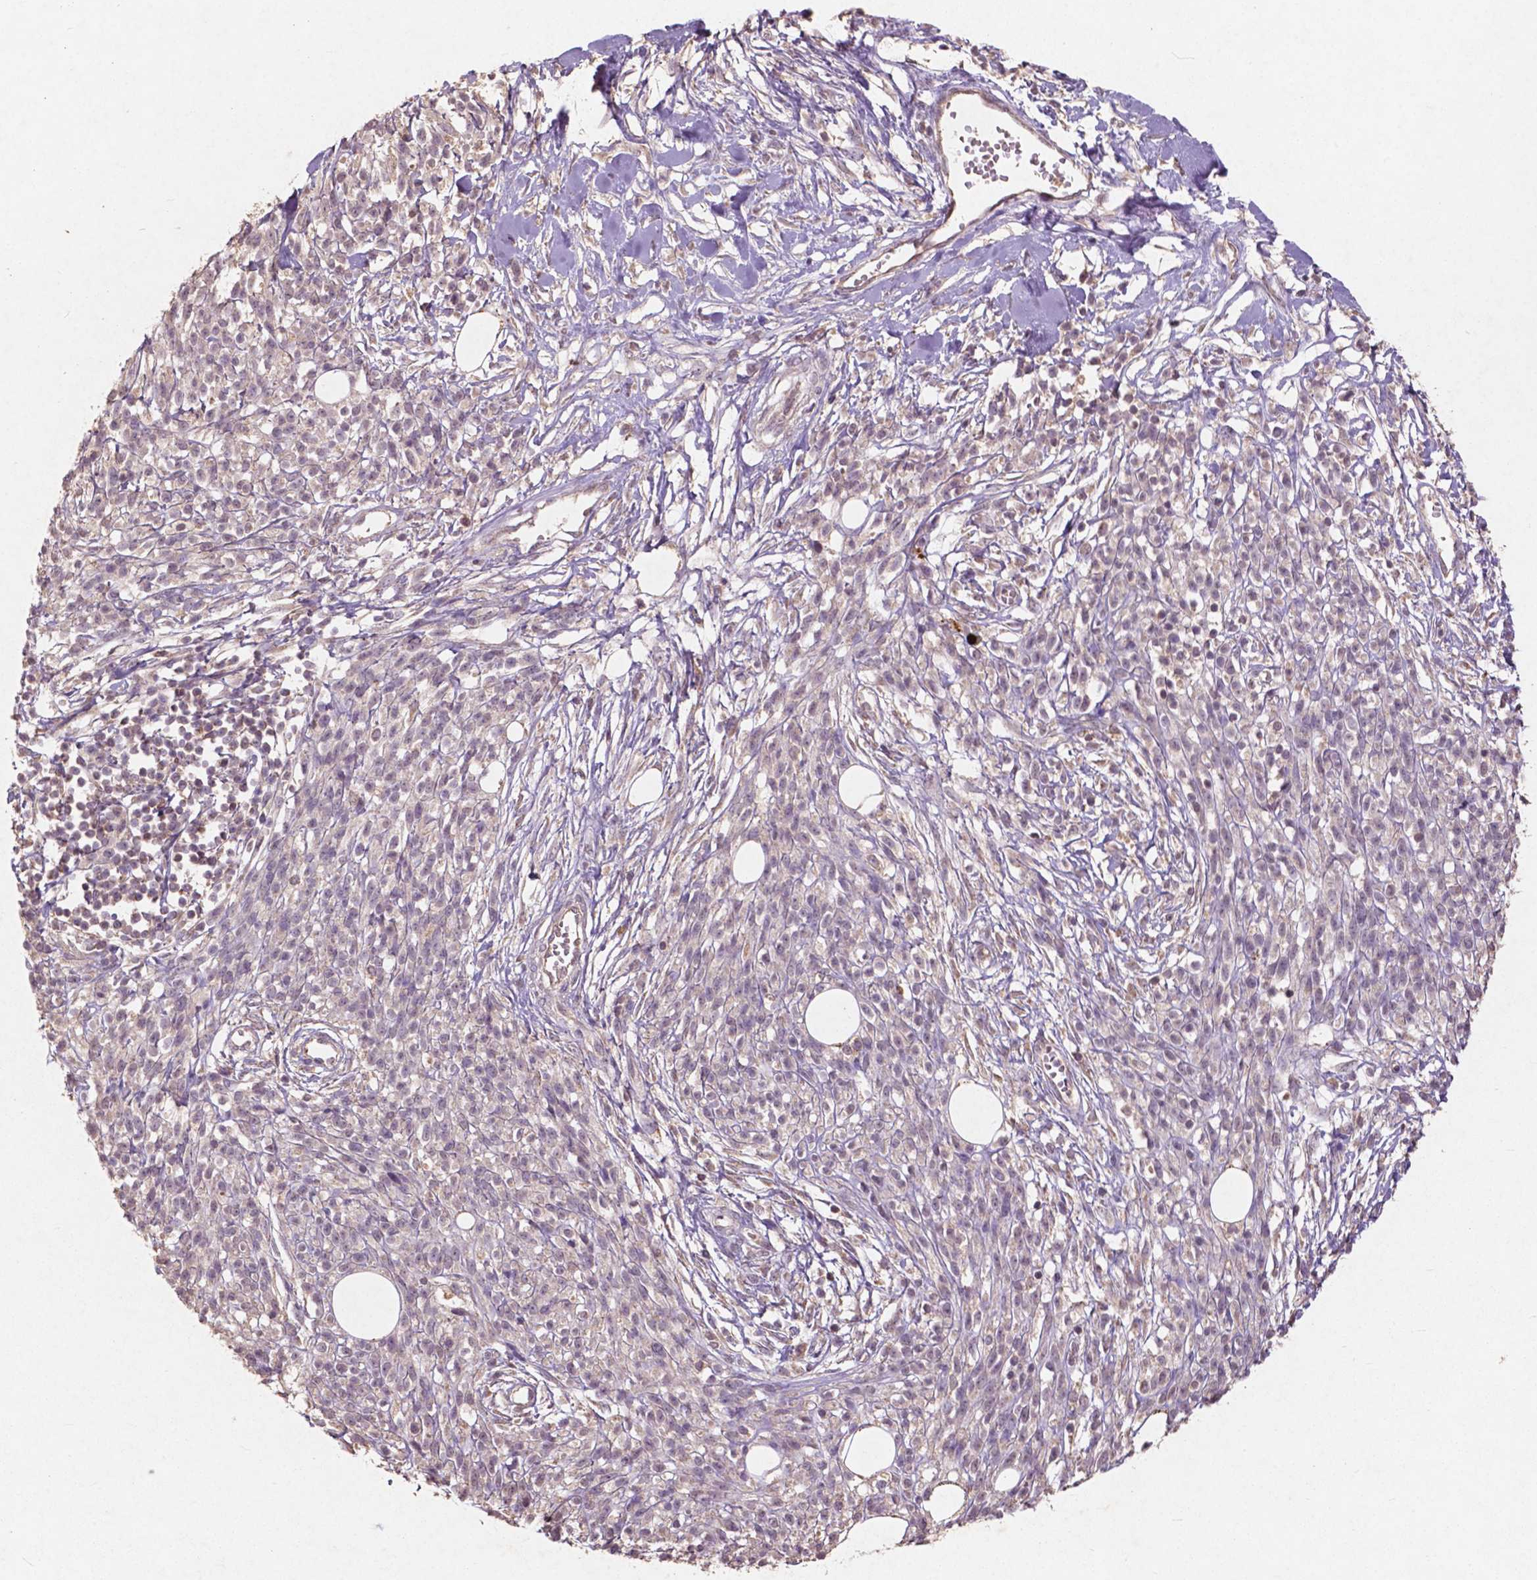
{"staining": {"intensity": "negative", "quantity": "none", "location": "none"}, "tissue": "melanoma", "cell_type": "Tumor cells", "image_type": "cancer", "snomed": [{"axis": "morphology", "description": "Malignant melanoma, NOS"}, {"axis": "topography", "description": "Skin"}, {"axis": "topography", "description": "Skin of trunk"}], "caption": "Immunohistochemistry (IHC) micrograph of neoplastic tissue: human malignant melanoma stained with DAB shows no significant protein expression in tumor cells.", "gene": "ST6GALNAC5", "patient": {"sex": "male", "age": 74}}